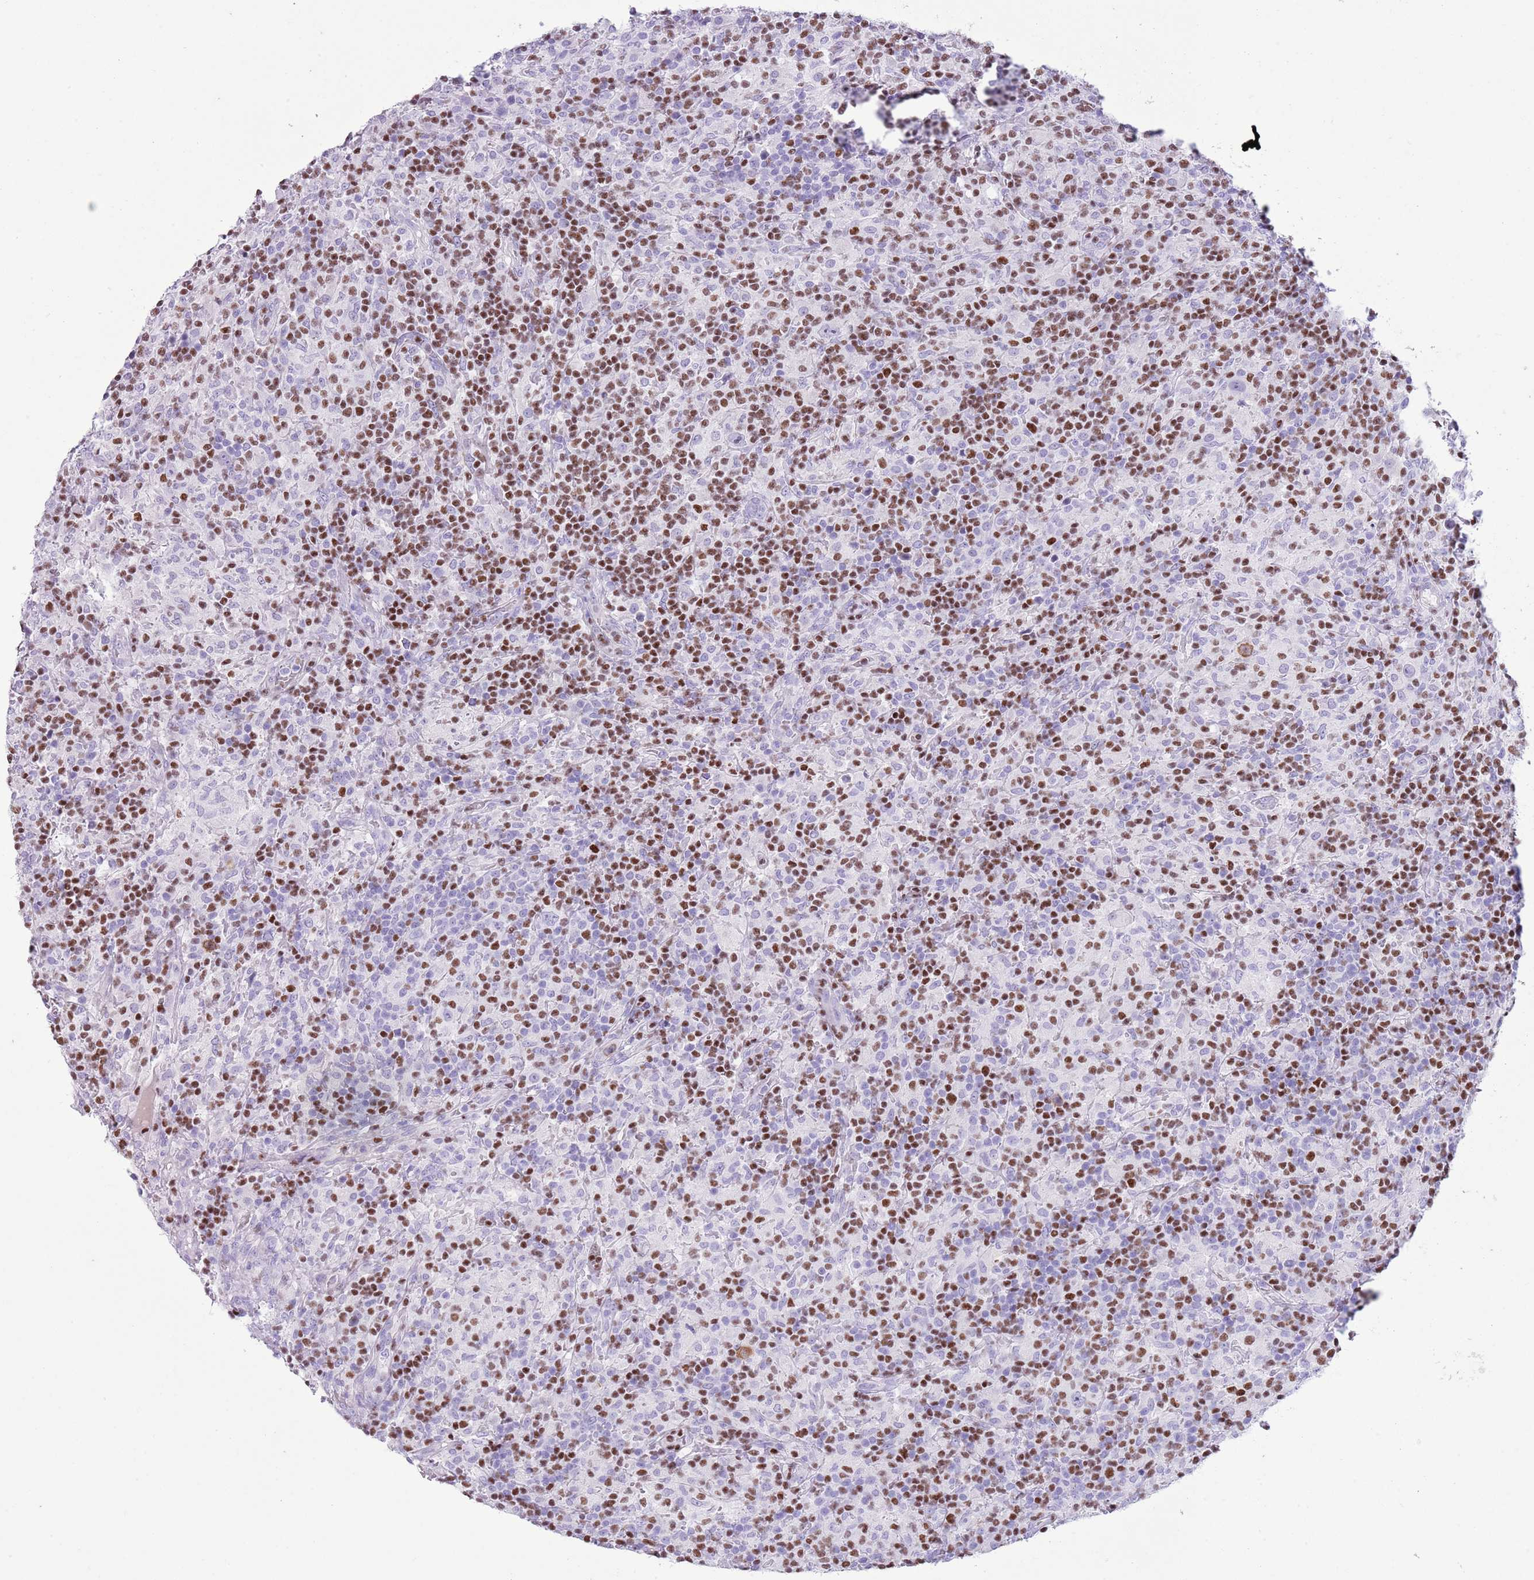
{"staining": {"intensity": "moderate", "quantity": "<25%", "location": "nuclear"}, "tissue": "lymphoma", "cell_type": "Tumor cells", "image_type": "cancer", "snomed": [{"axis": "morphology", "description": "Hodgkin's disease, NOS"}, {"axis": "topography", "description": "Lymph node"}], "caption": "Immunohistochemistry (IHC) of lymphoma demonstrates low levels of moderate nuclear positivity in approximately <25% of tumor cells.", "gene": "BCL11B", "patient": {"sex": "male", "age": 70}}